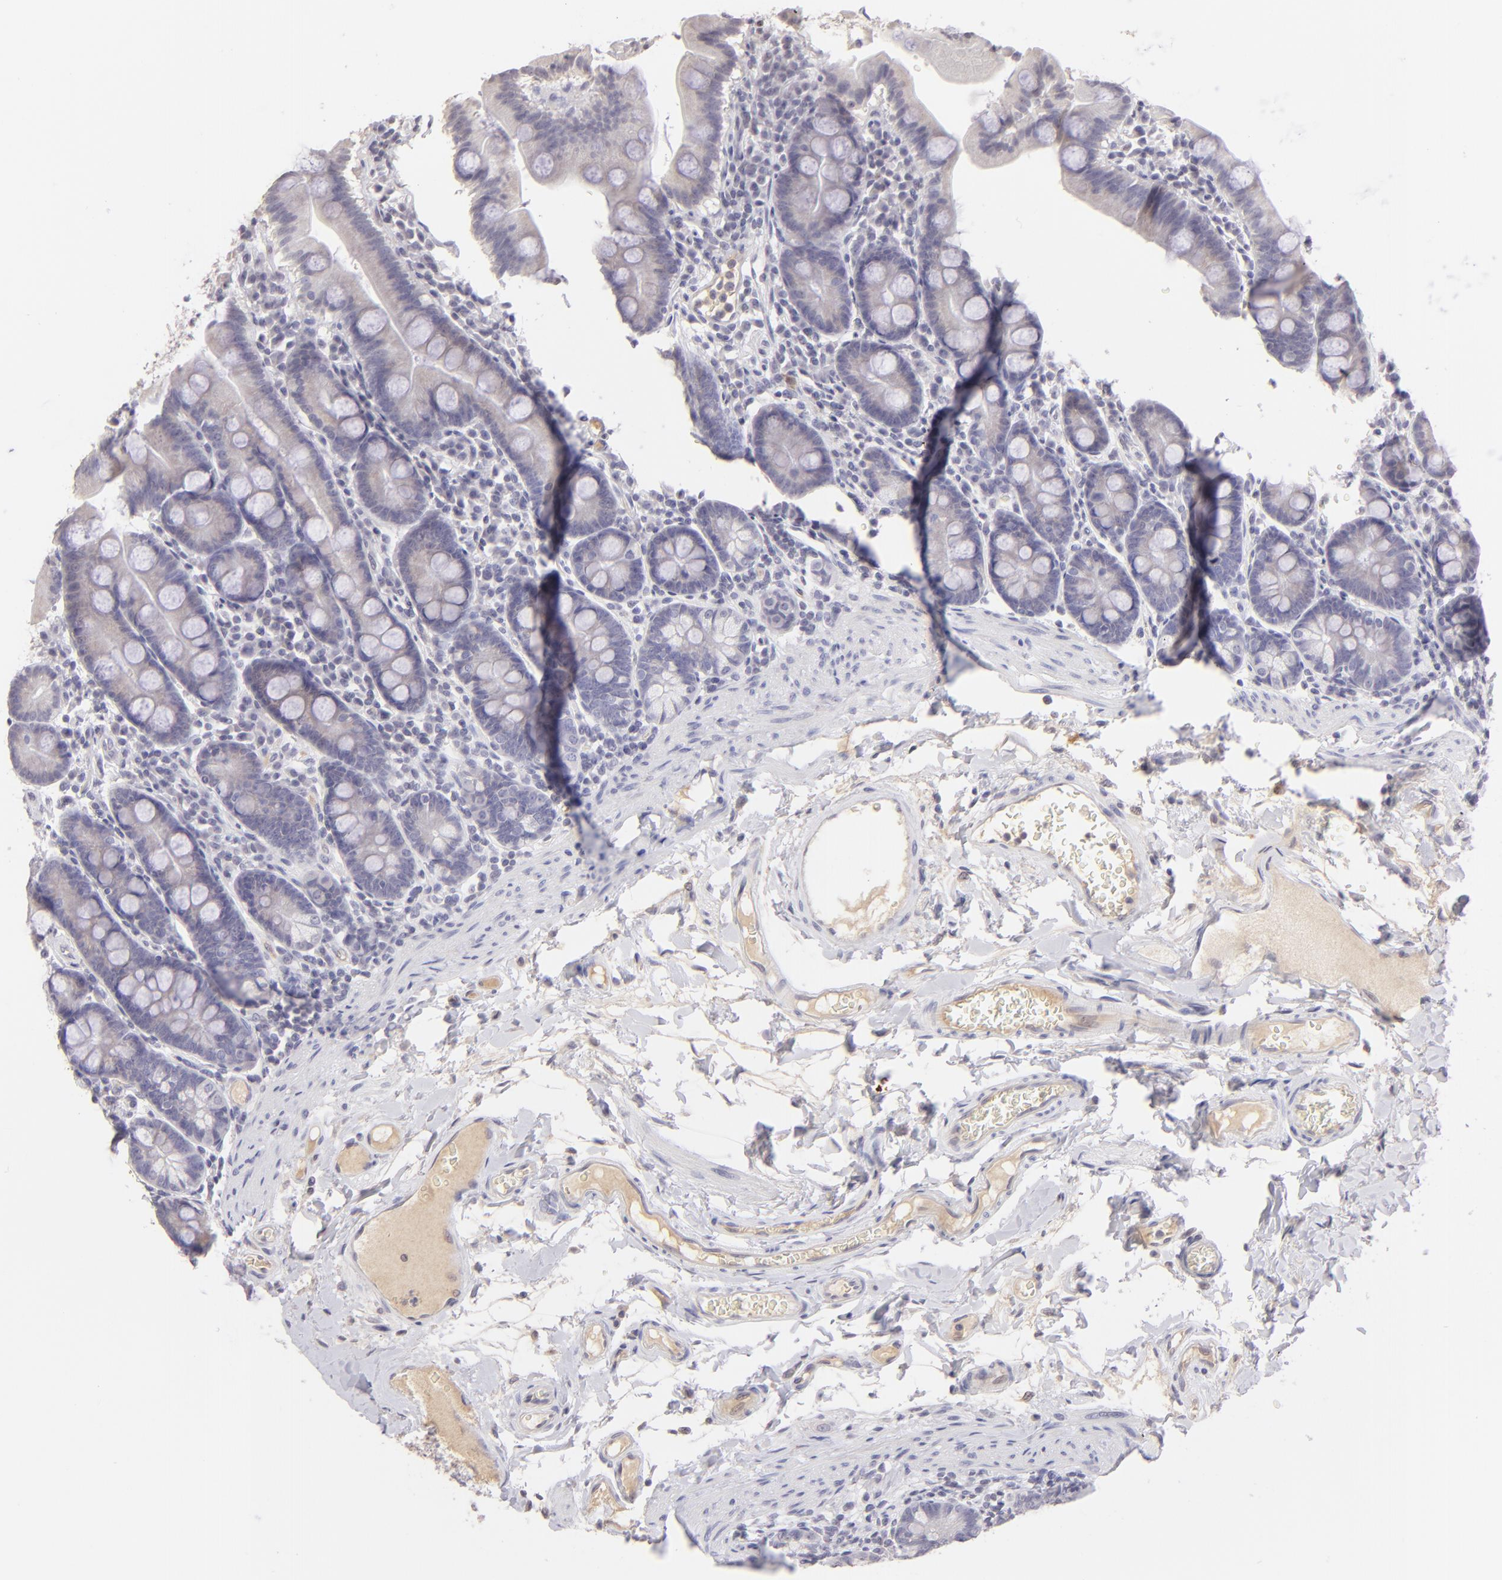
{"staining": {"intensity": "negative", "quantity": "none", "location": "none"}, "tissue": "duodenum", "cell_type": "Glandular cells", "image_type": "normal", "snomed": [{"axis": "morphology", "description": "Normal tissue, NOS"}, {"axis": "topography", "description": "Duodenum"}], "caption": "High power microscopy micrograph of an IHC image of benign duodenum, revealing no significant positivity in glandular cells. The staining is performed using DAB brown chromogen with nuclei counter-stained in using hematoxylin.", "gene": "MAGEA1", "patient": {"sex": "male", "age": 50}}